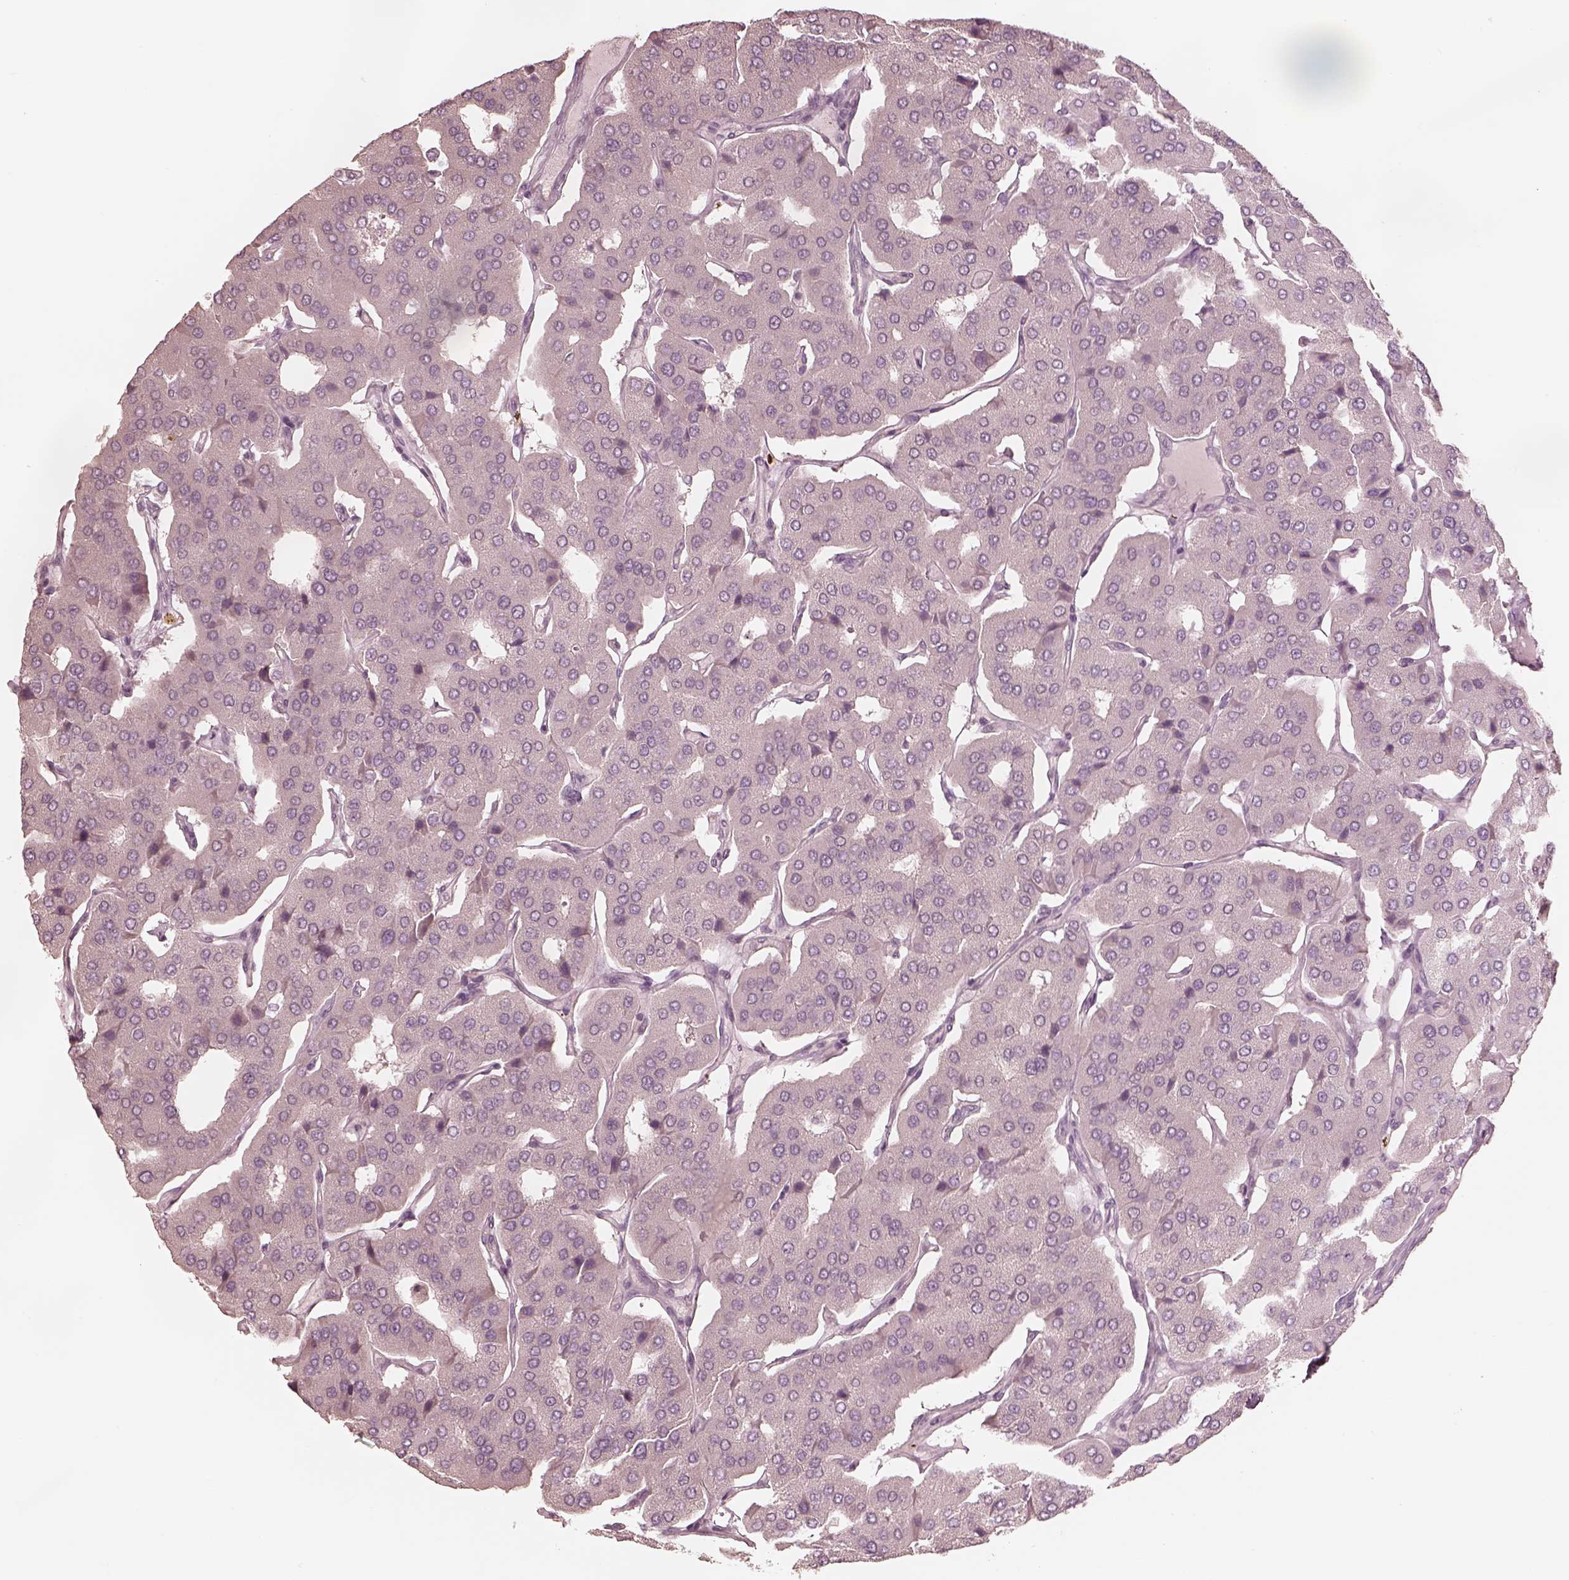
{"staining": {"intensity": "negative", "quantity": "none", "location": "none"}, "tissue": "parathyroid gland", "cell_type": "Glandular cells", "image_type": "normal", "snomed": [{"axis": "morphology", "description": "Normal tissue, NOS"}, {"axis": "morphology", "description": "Adenoma, NOS"}, {"axis": "topography", "description": "Parathyroid gland"}], "caption": "Immunohistochemical staining of normal parathyroid gland demonstrates no significant staining in glandular cells. (DAB (3,3'-diaminobenzidine) IHC, high magnification).", "gene": "ACACB", "patient": {"sex": "female", "age": 86}}